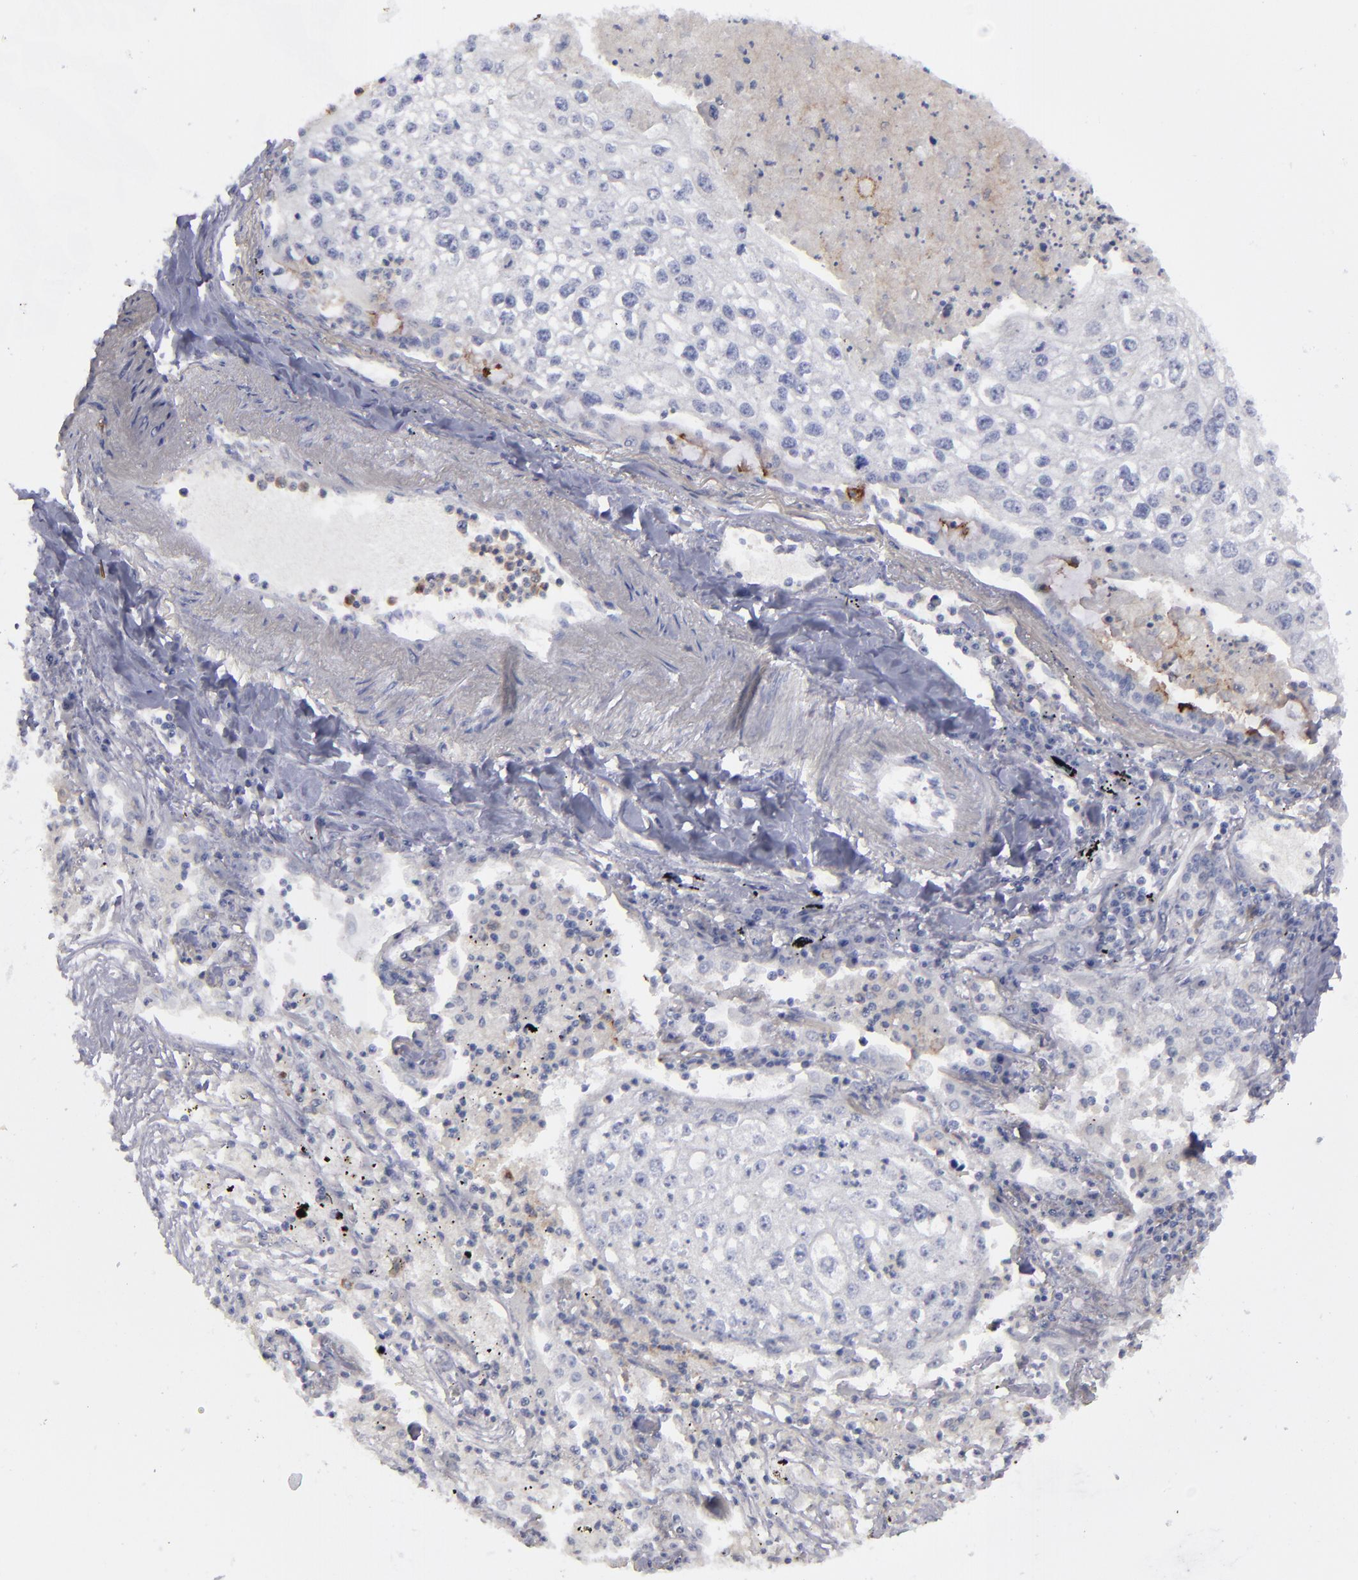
{"staining": {"intensity": "negative", "quantity": "none", "location": "none"}, "tissue": "lung cancer", "cell_type": "Tumor cells", "image_type": "cancer", "snomed": [{"axis": "morphology", "description": "Squamous cell carcinoma, NOS"}, {"axis": "topography", "description": "Lung"}], "caption": "Immunohistochemical staining of human lung cancer reveals no significant positivity in tumor cells.", "gene": "ANPEP", "patient": {"sex": "male", "age": 75}}